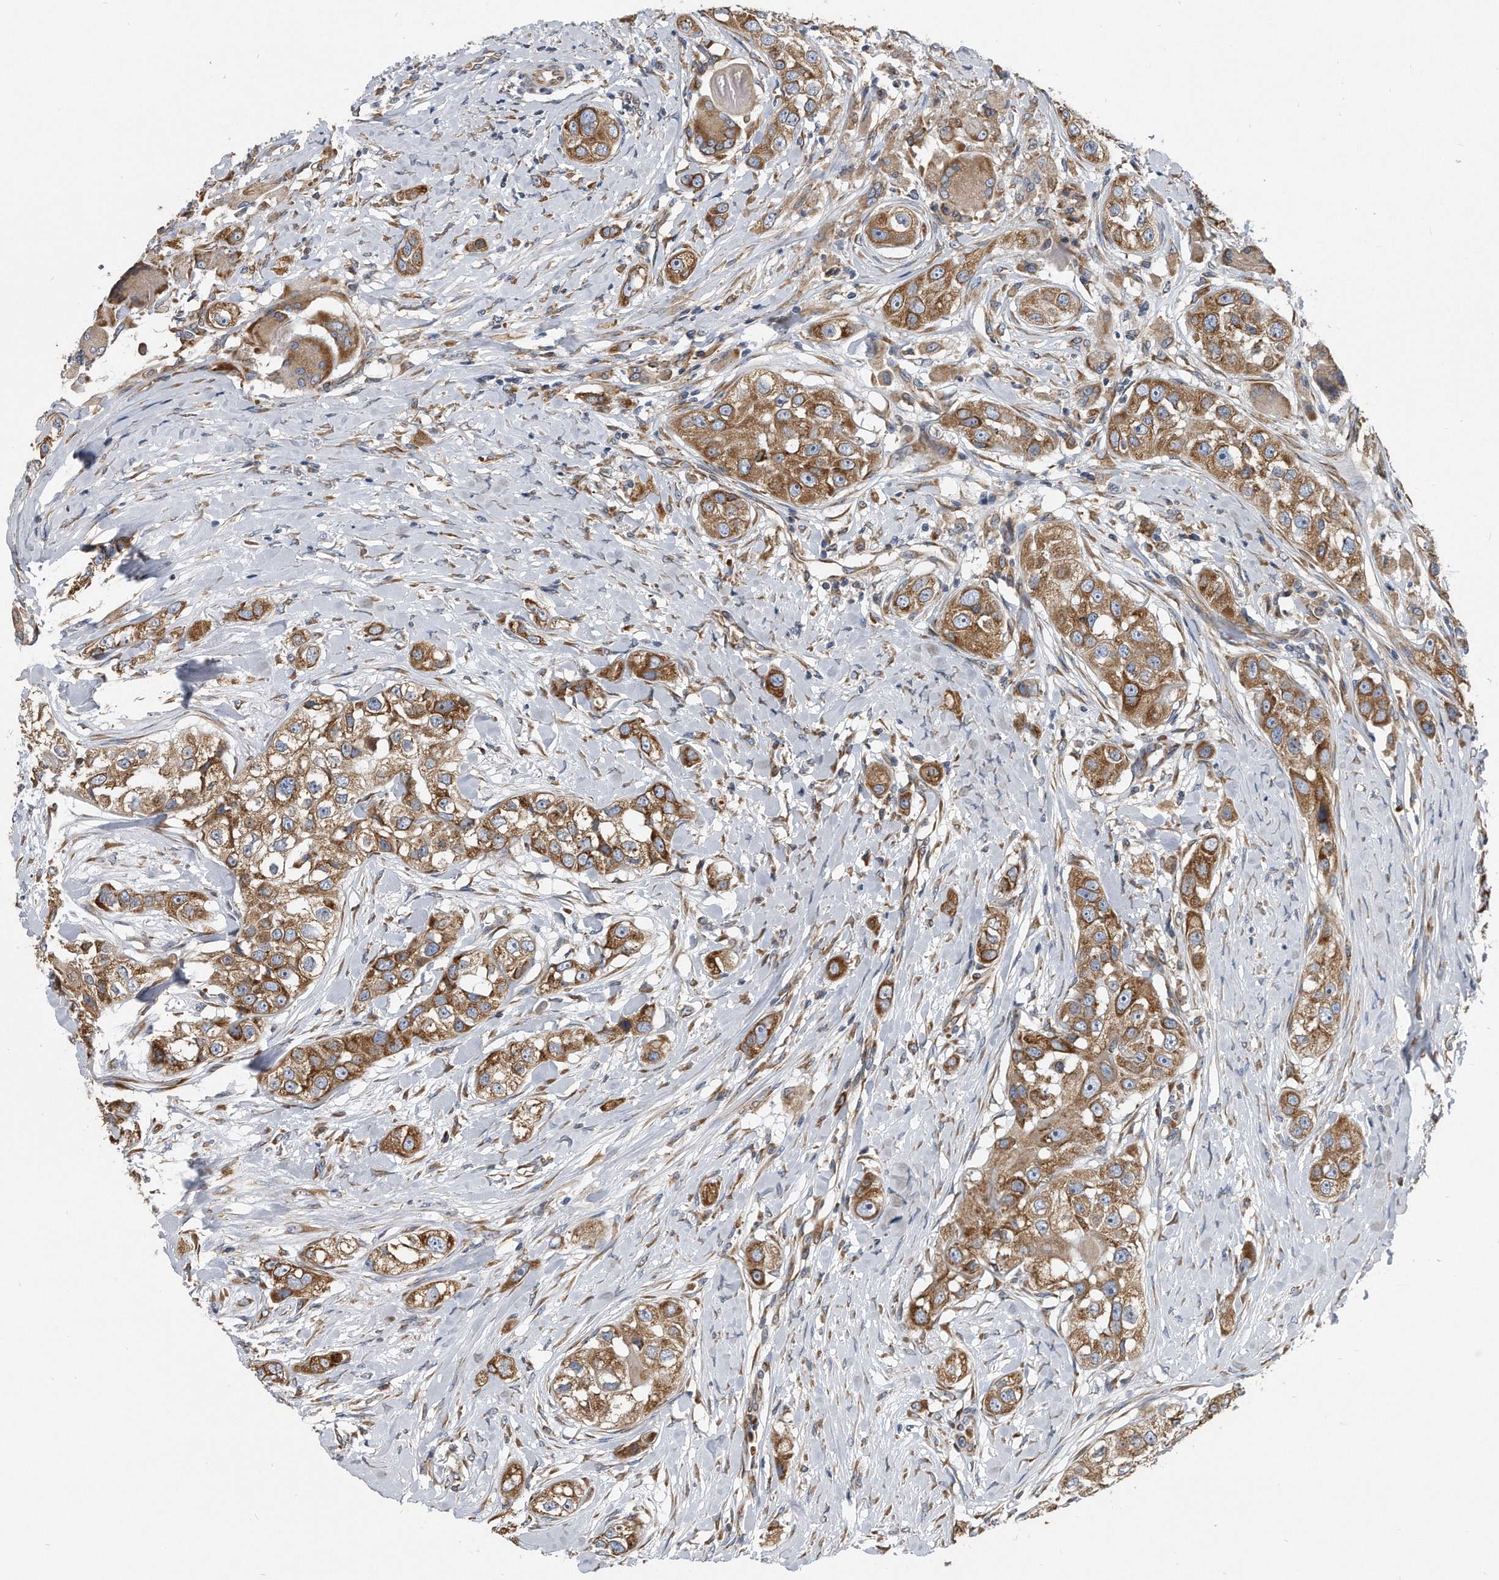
{"staining": {"intensity": "moderate", "quantity": ">75%", "location": "cytoplasmic/membranous"}, "tissue": "head and neck cancer", "cell_type": "Tumor cells", "image_type": "cancer", "snomed": [{"axis": "morphology", "description": "Normal tissue, NOS"}, {"axis": "morphology", "description": "Squamous cell carcinoma, NOS"}, {"axis": "topography", "description": "Skeletal muscle"}, {"axis": "topography", "description": "Head-Neck"}], "caption": "Human head and neck cancer (squamous cell carcinoma) stained with a brown dye displays moderate cytoplasmic/membranous positive staining in approximately >75% of tumor cells.", "gene": "CCDC47", "patient": {"sex": "male", "age": 51}}